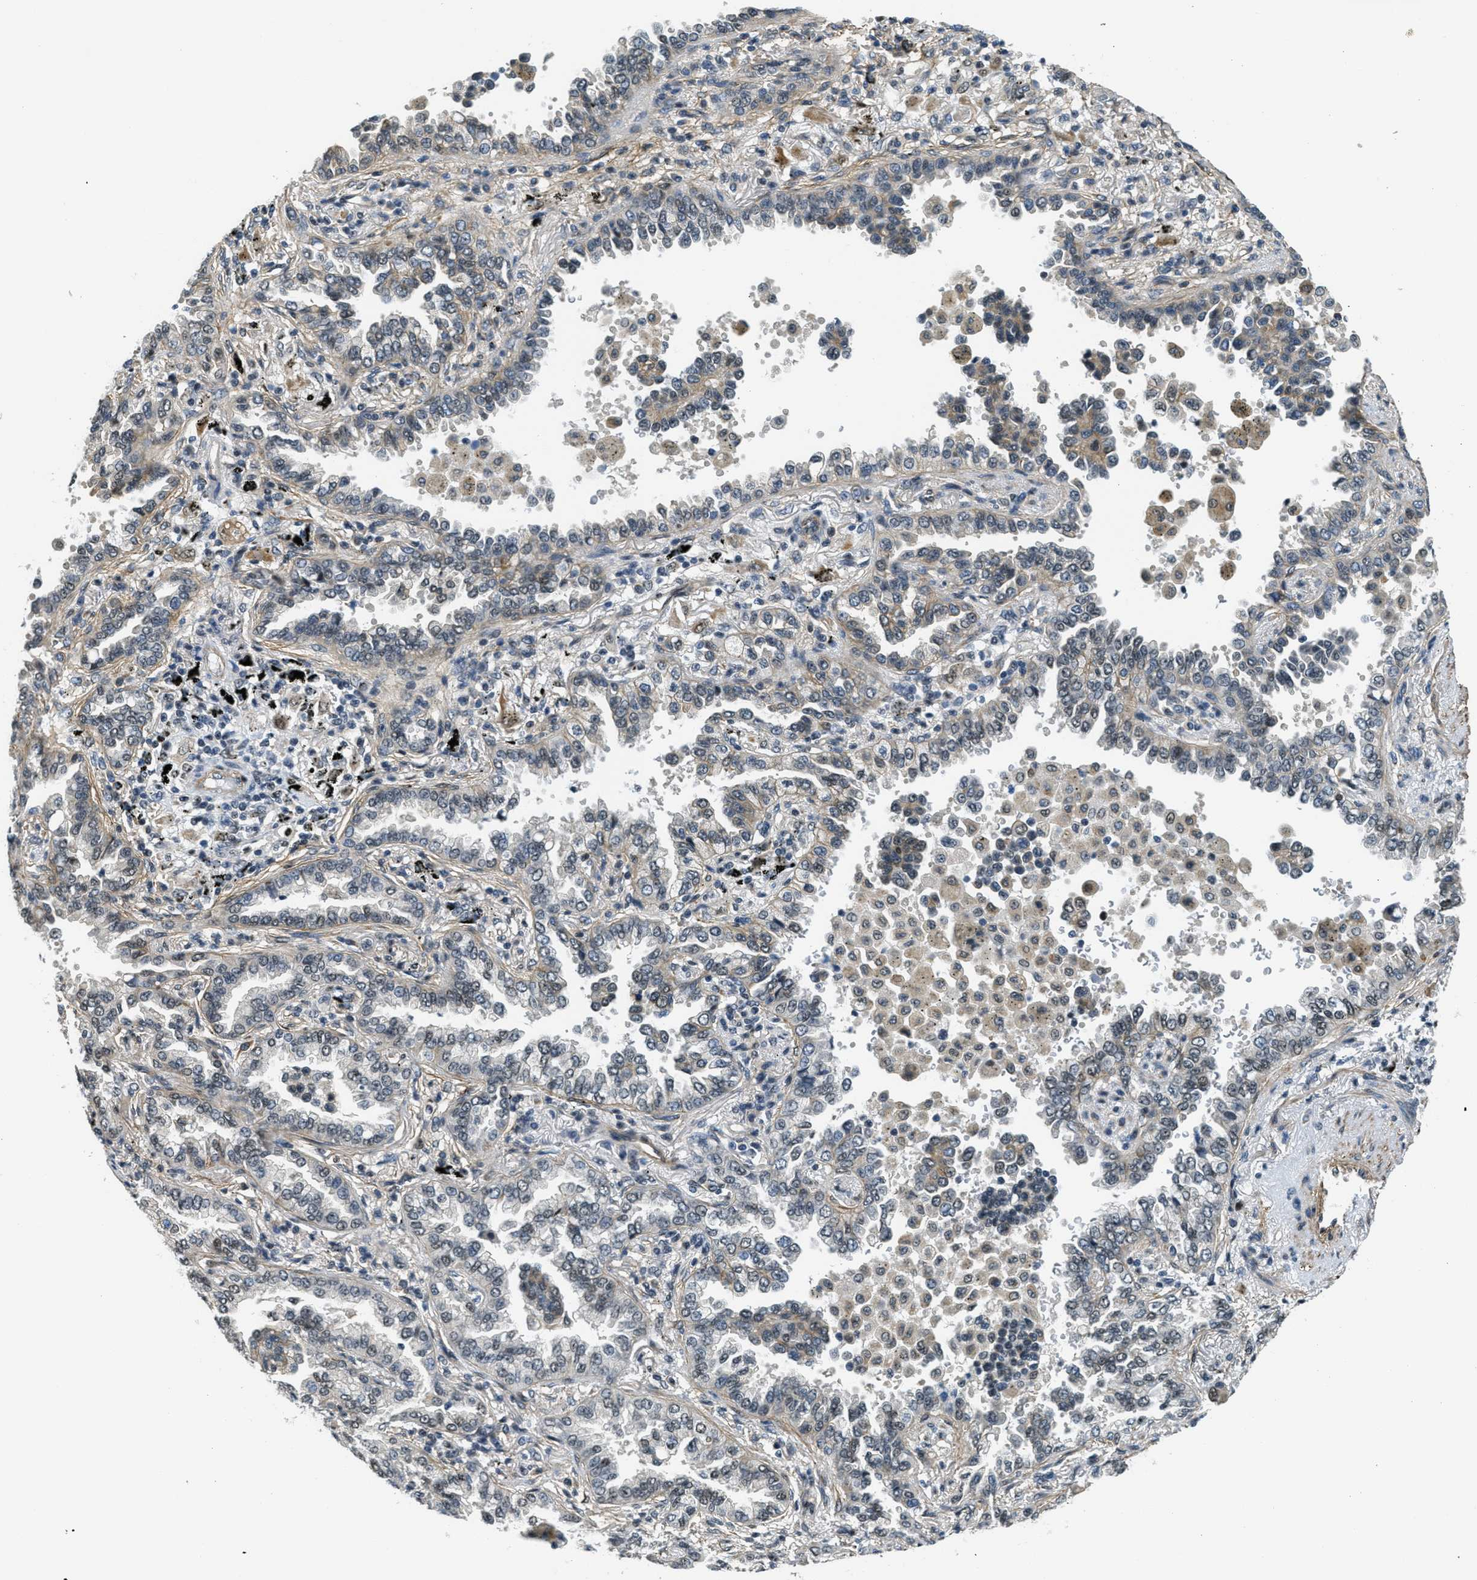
{"staining": {"intensity": "weak", "quantity": "<25%", "location": "cytoplasmic/membranous,nuclear"}, "tissue": "lung cancer", "cell_type": "Tumor cells", "image_type": "cancer", "snomed": [{"axis": "morphology", "description": "Normal tissue, NOS"}, {"axis": "morphology", "description": "Adenocarcinoma, NOS"}, {"axis": "topography", "description": "Lung"}], "caption": "Adenocarcinoma (lung) stained for a protein using immunohistochemistry (IHC) displays no expression tumor cells.", "gene": "CFAP36", "patient": {"sex": "male", "age": 59}}